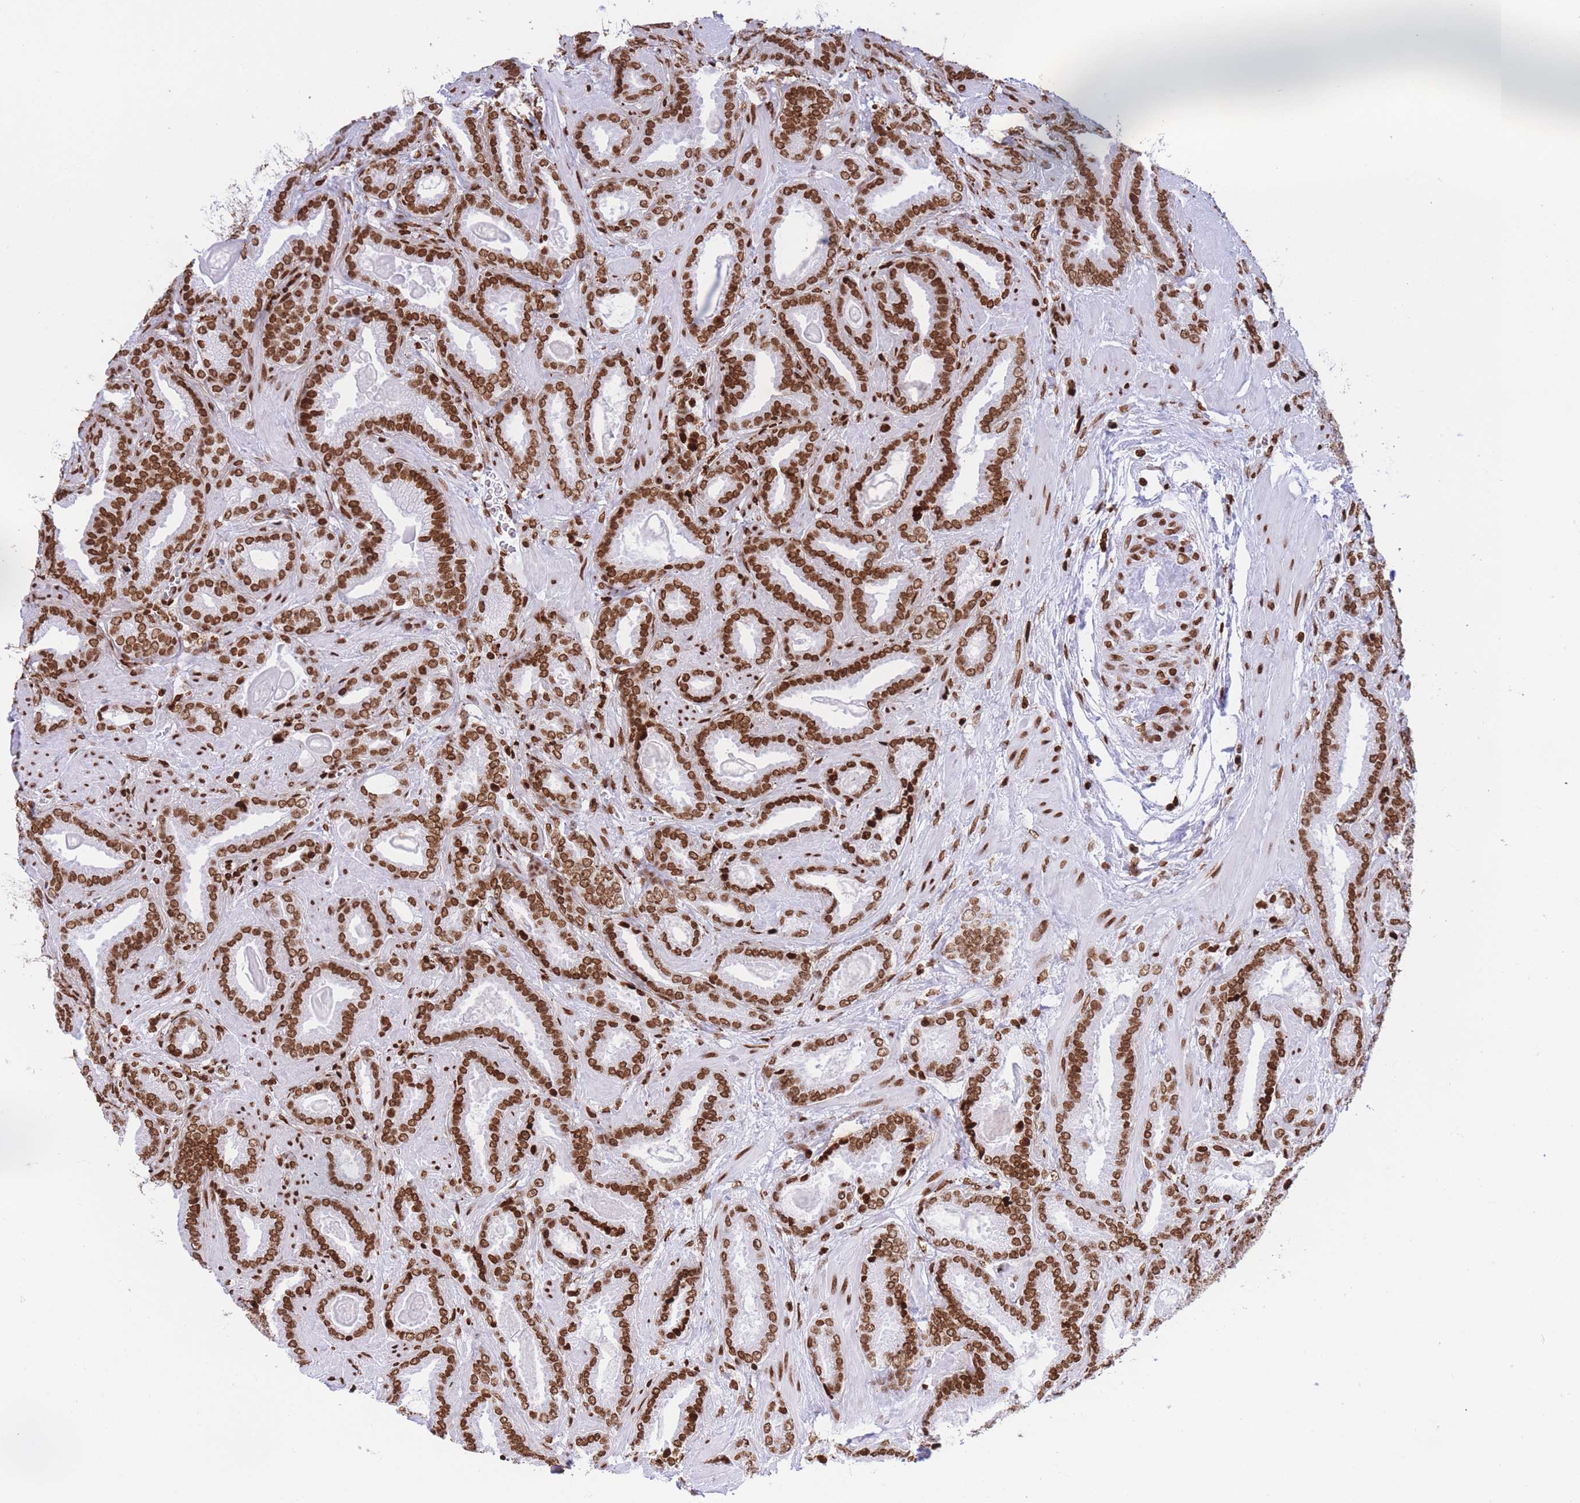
{"staining": {"intensity": "strong", "quantity": ">75%", "location": "nuclear"}, "tissue": "prostate cancer", "cell_type": "Tumor cells", "image_type": "cancer", "snomed": [{"axis": "morphology", "description": "Adenocarcinoma, Low grade"}, {"axis": "topography", "description": "Prostate"}], "caption": "Brown immunohistochemical staining in human adenocarcinoma (low-grade) (prostate) reveals strong nuclear positivity in about >75% of tumor cells.", "gene": "H2BC11", "patient": {"sex": "male", "age": 62}}